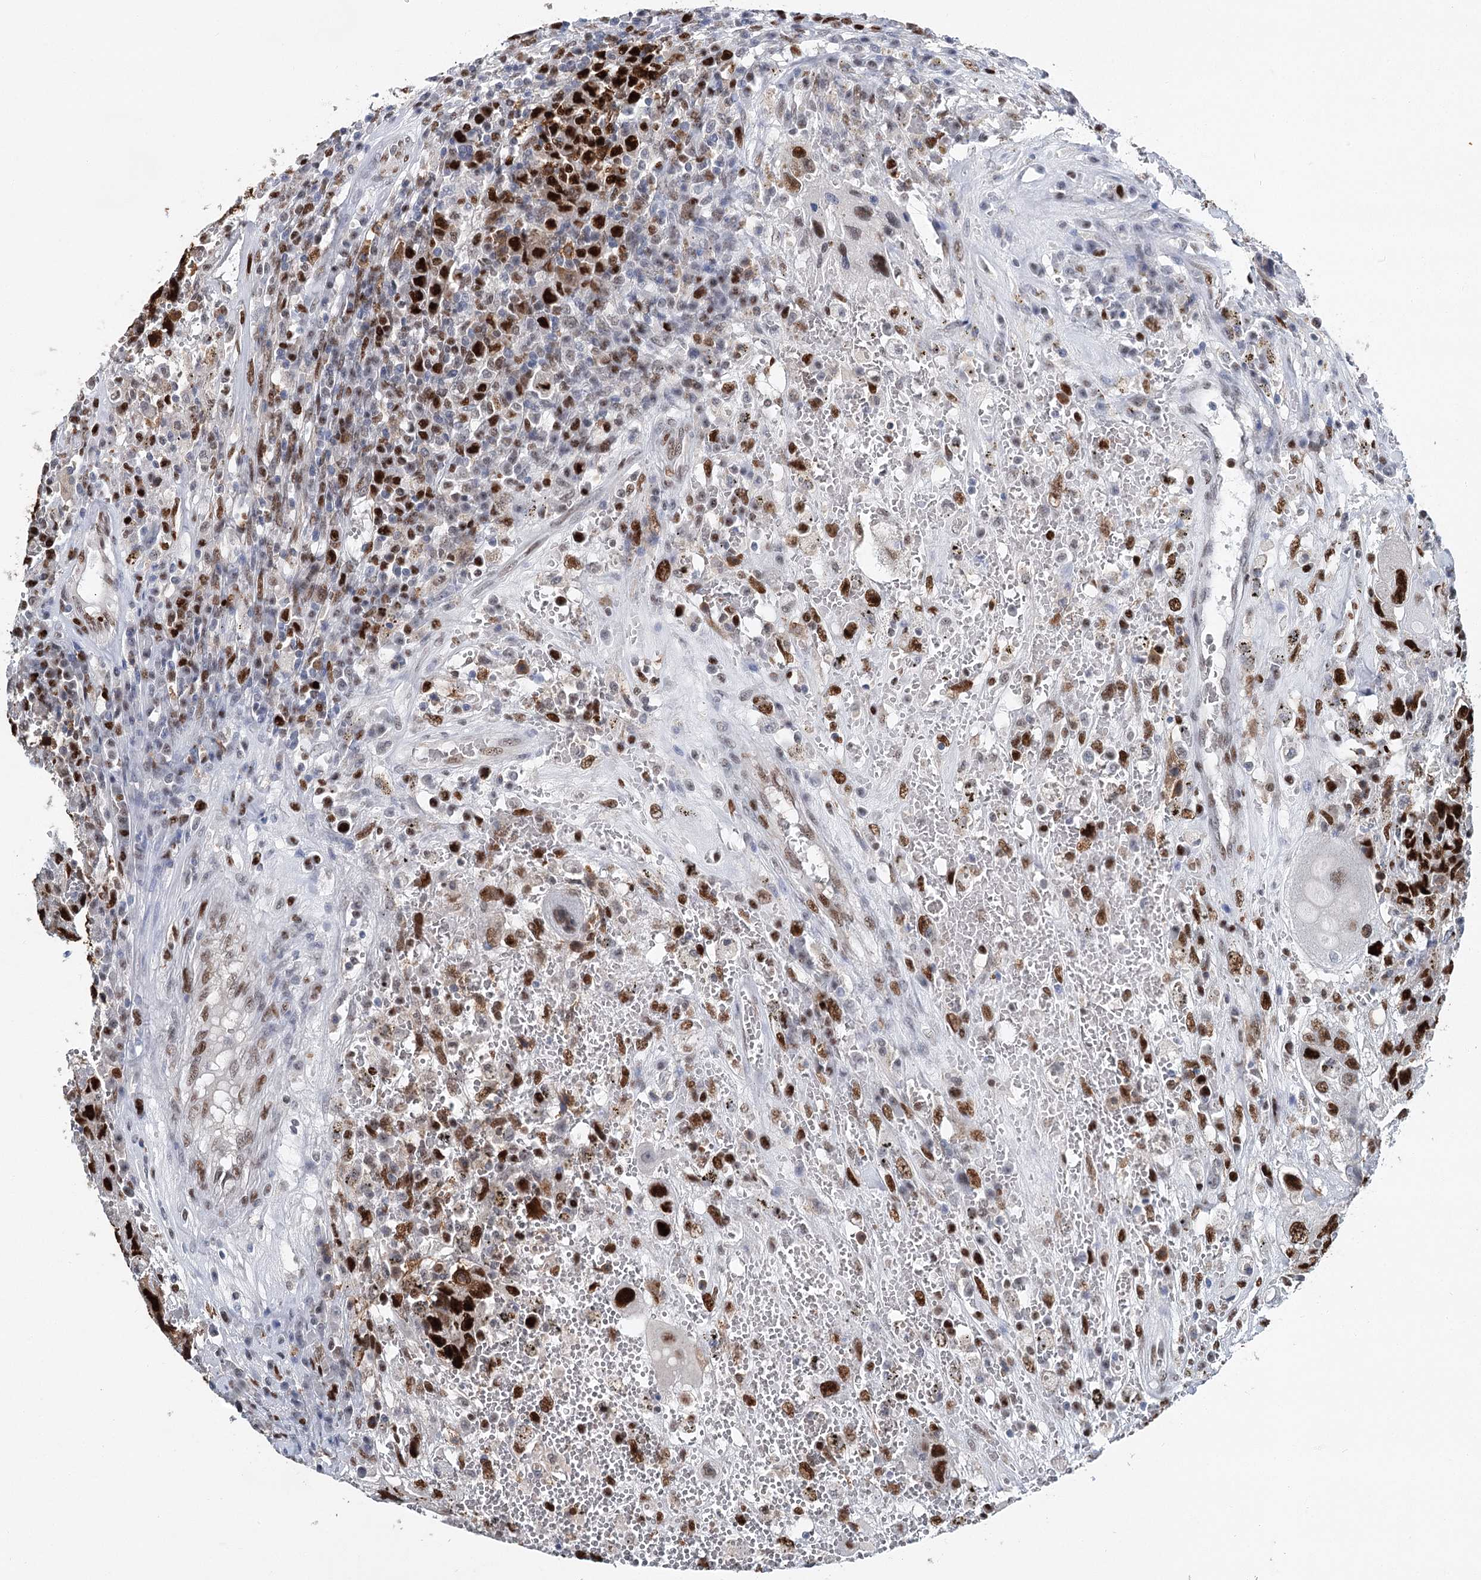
{"staining": {"intensity": "strong", "quantity": ">75%", "location": "nuclear"}, "tissue": "testis cancer", "cell_type": "Tumor cells", "image_type": "cancer", "snomed": [{"axis": "morphology", "description": "Carcinoma, Embryonal, NOS"}, {"axis": "topography", "description": "Testis"}], "caption": "Human testis cancer stained with a brown dye reveals strong nuclear positive staining in about >75% of tumor cells.", "gene": "HAT1", "patient": {"sex": "male", "age": 26}}